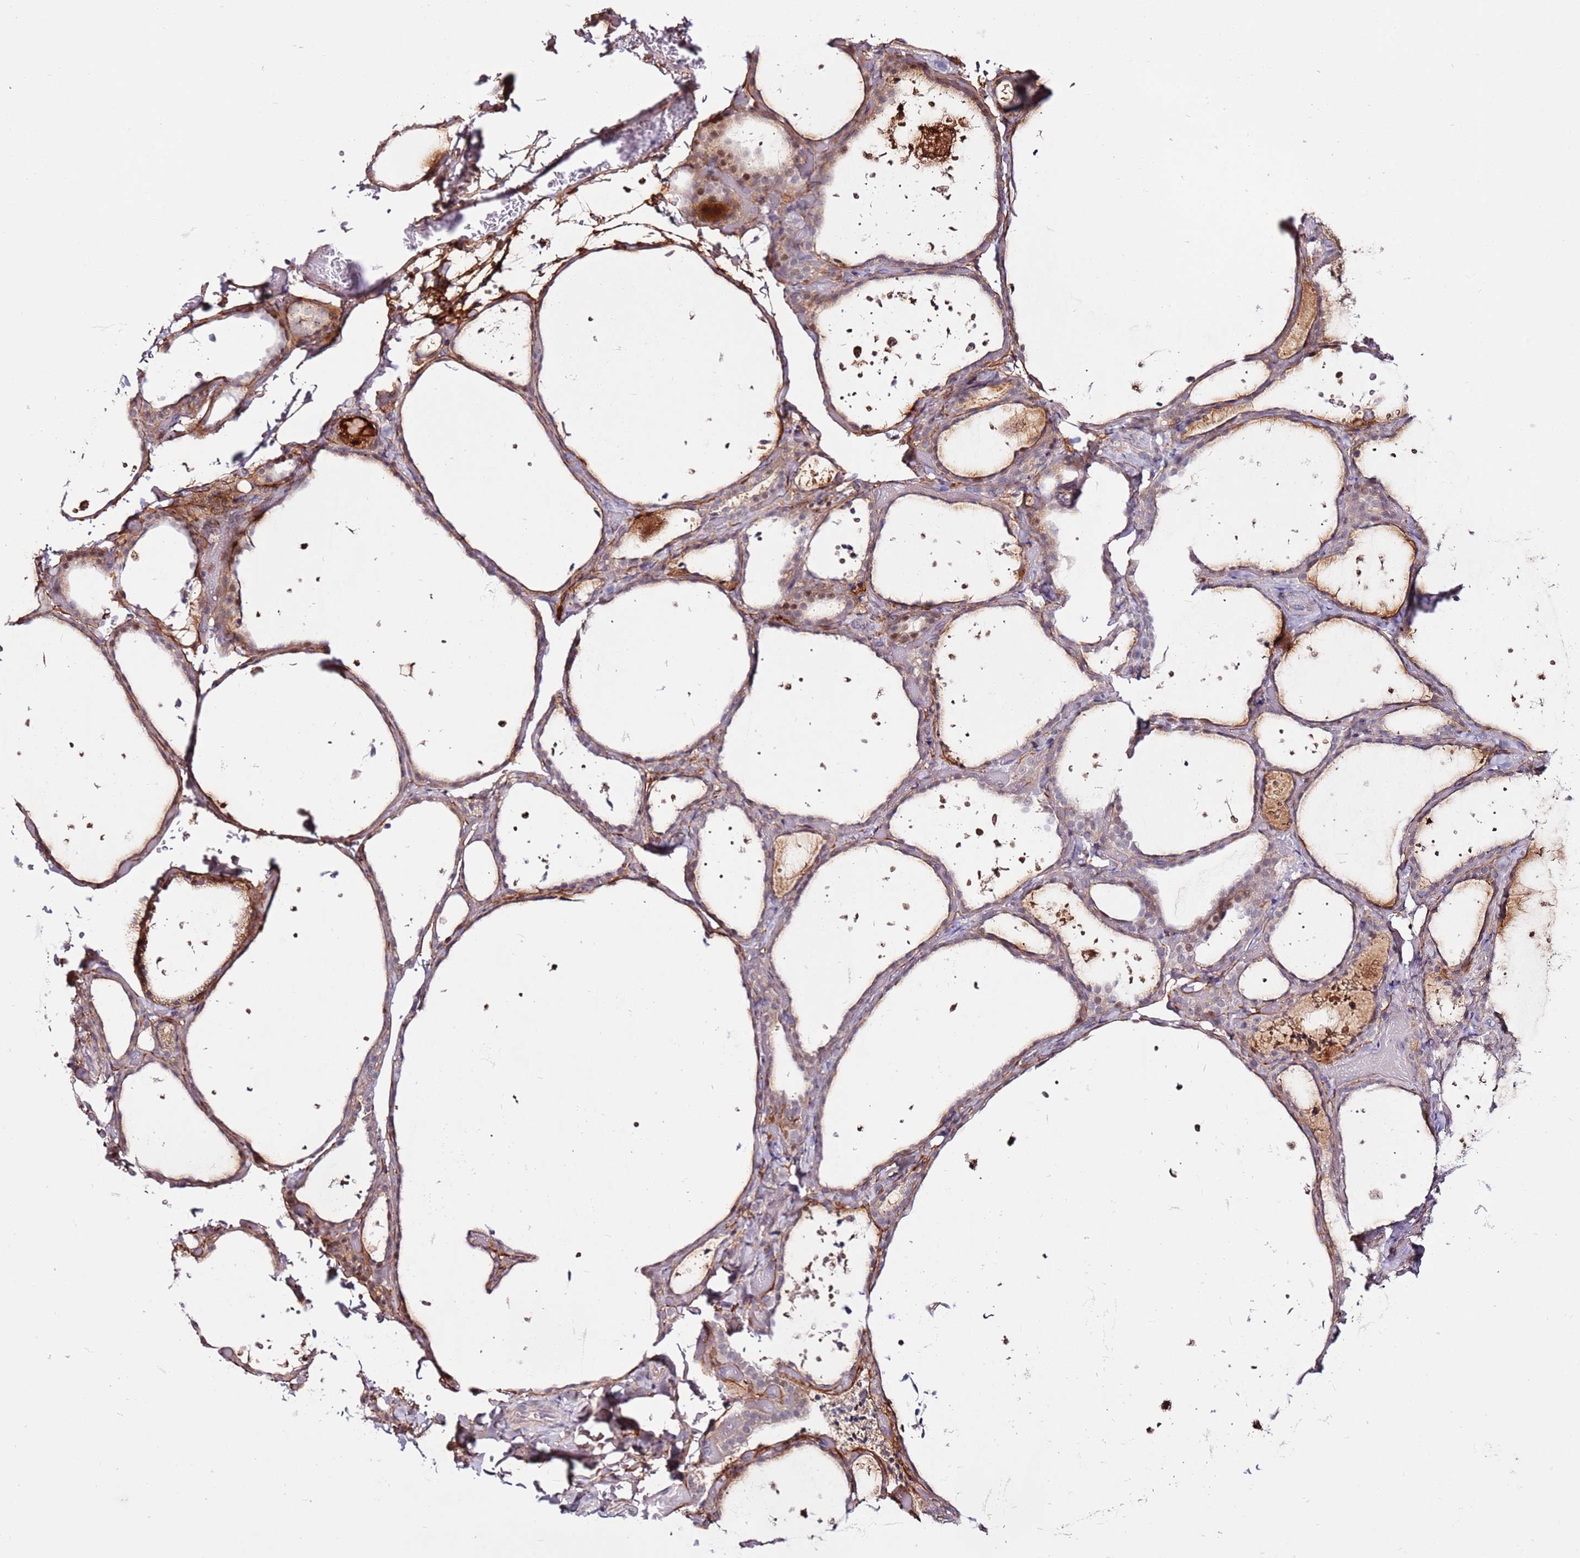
{"staining": {"intensity": "weak", "quantity": "25%-75%", "location": "cytoplasmic/membranous"}, "tissue": "thyroid gland", "cell_type": "Glandular cells", "image_type": "normal", "snomed": [{"axis": "morphology", "description": "Normal tissue, NOS"}, {"axis": "topography", "description": "Thyroid gland"}], "caption": "This is an image of immunohistochemistry staining of unremarkable thyroid gland, which shows weak expression in the cytoplasmic/membranous of glandular cells.", "gene": "MTG2", "patient": {"sex": "female", "age": 44}}